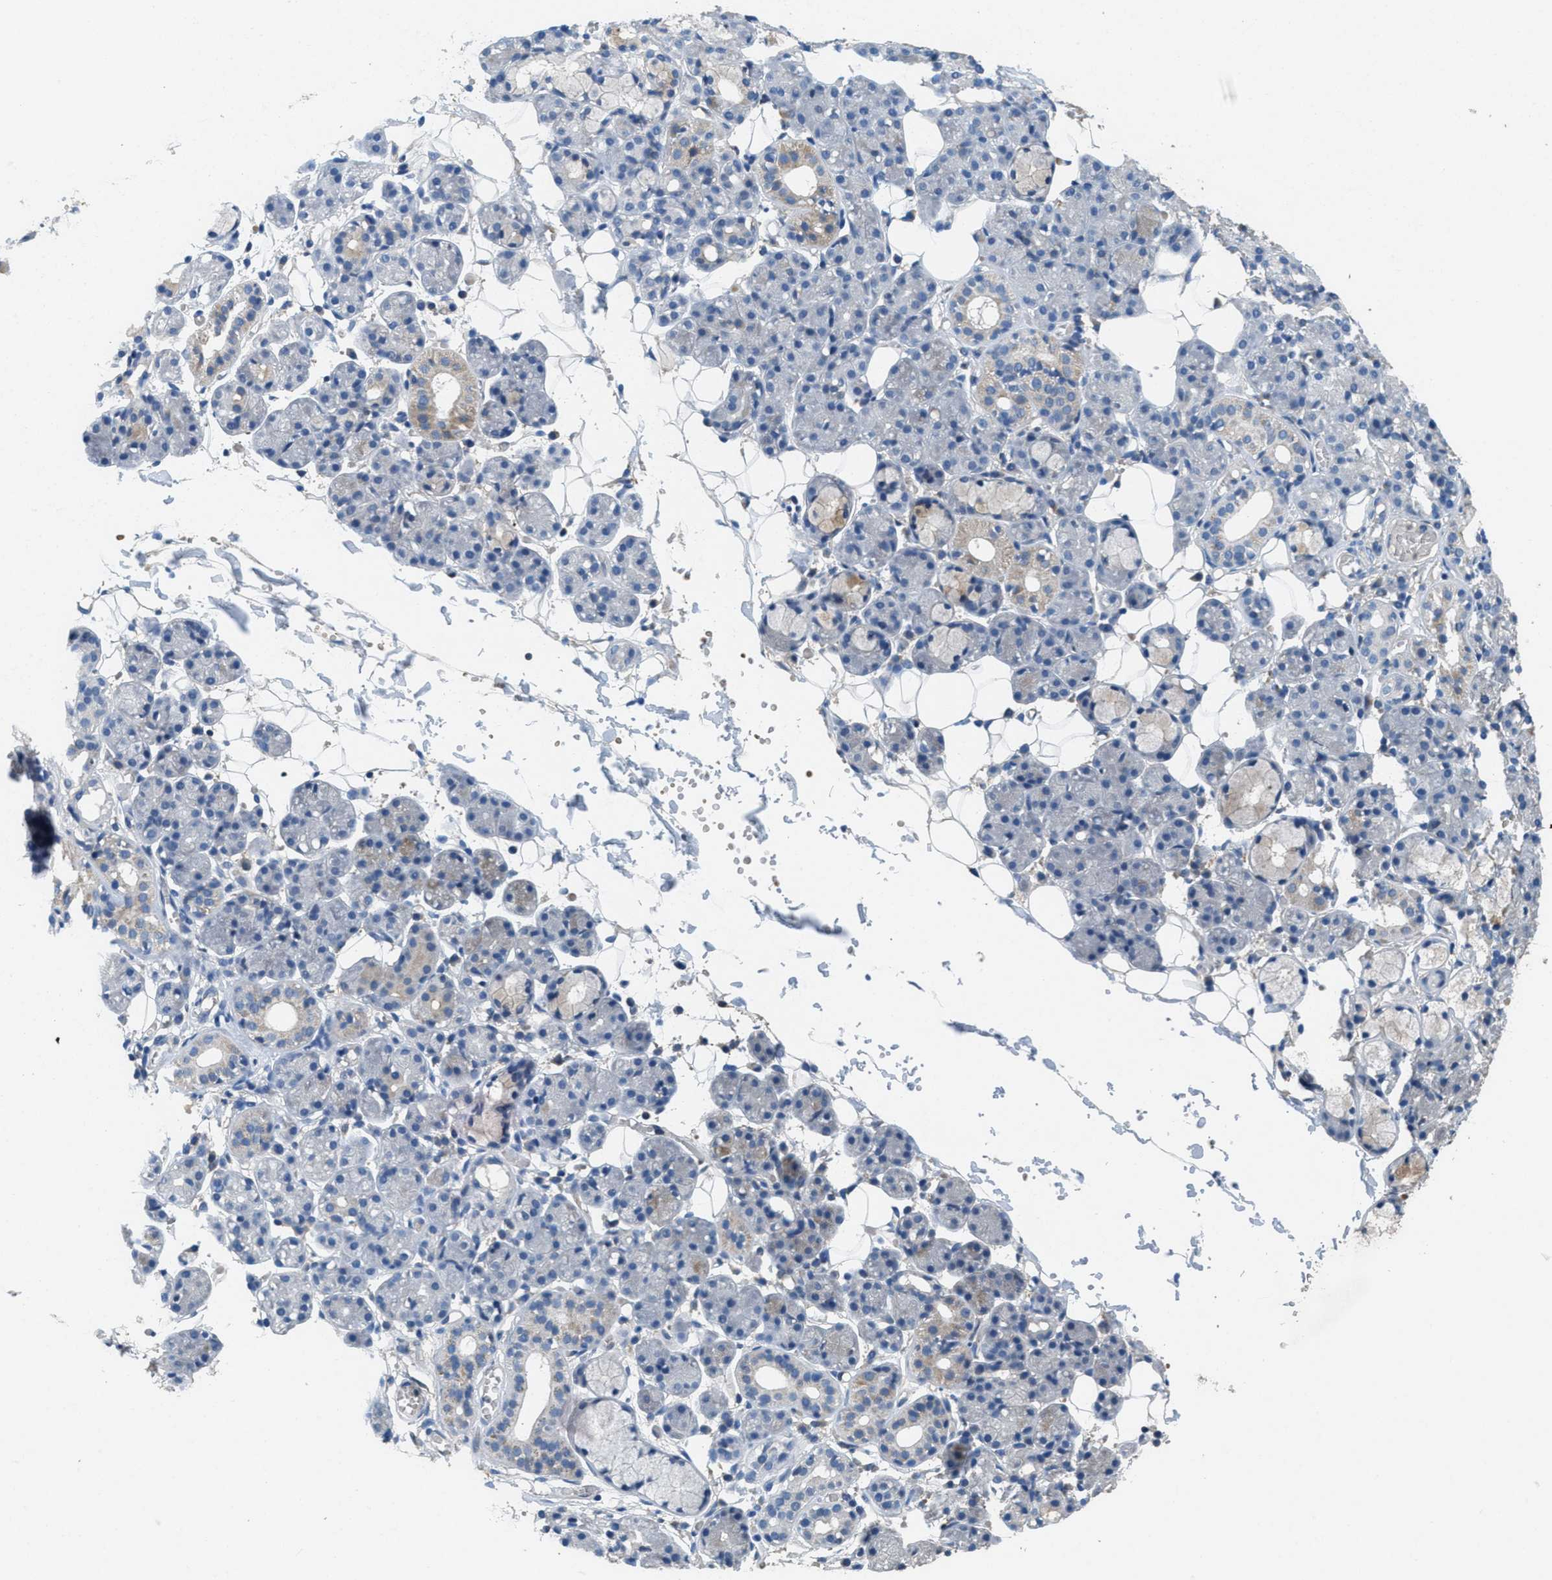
{"staining": {"intensity": "weak", "quantity": "<25%", "location": "cytoplasmic/membranous"}, "tissue": "salivary gland", "cell_type": "Glandular cells", "image_type": "normal", "snomed": [{"axis": "morphology", "description": "Normal tissue, NOS"}, {"axis": "topography", "description": "Salivary gland"}], "caption": "High power microscopy photomicrograph of an immunohistochemistry photomicrograph of benign salivary gland, revealing no significant expression in glandular cells. (DAB IHC, high magnification).", "gene": "DGKE", "patient": {"sex": "male", "age": 63}}